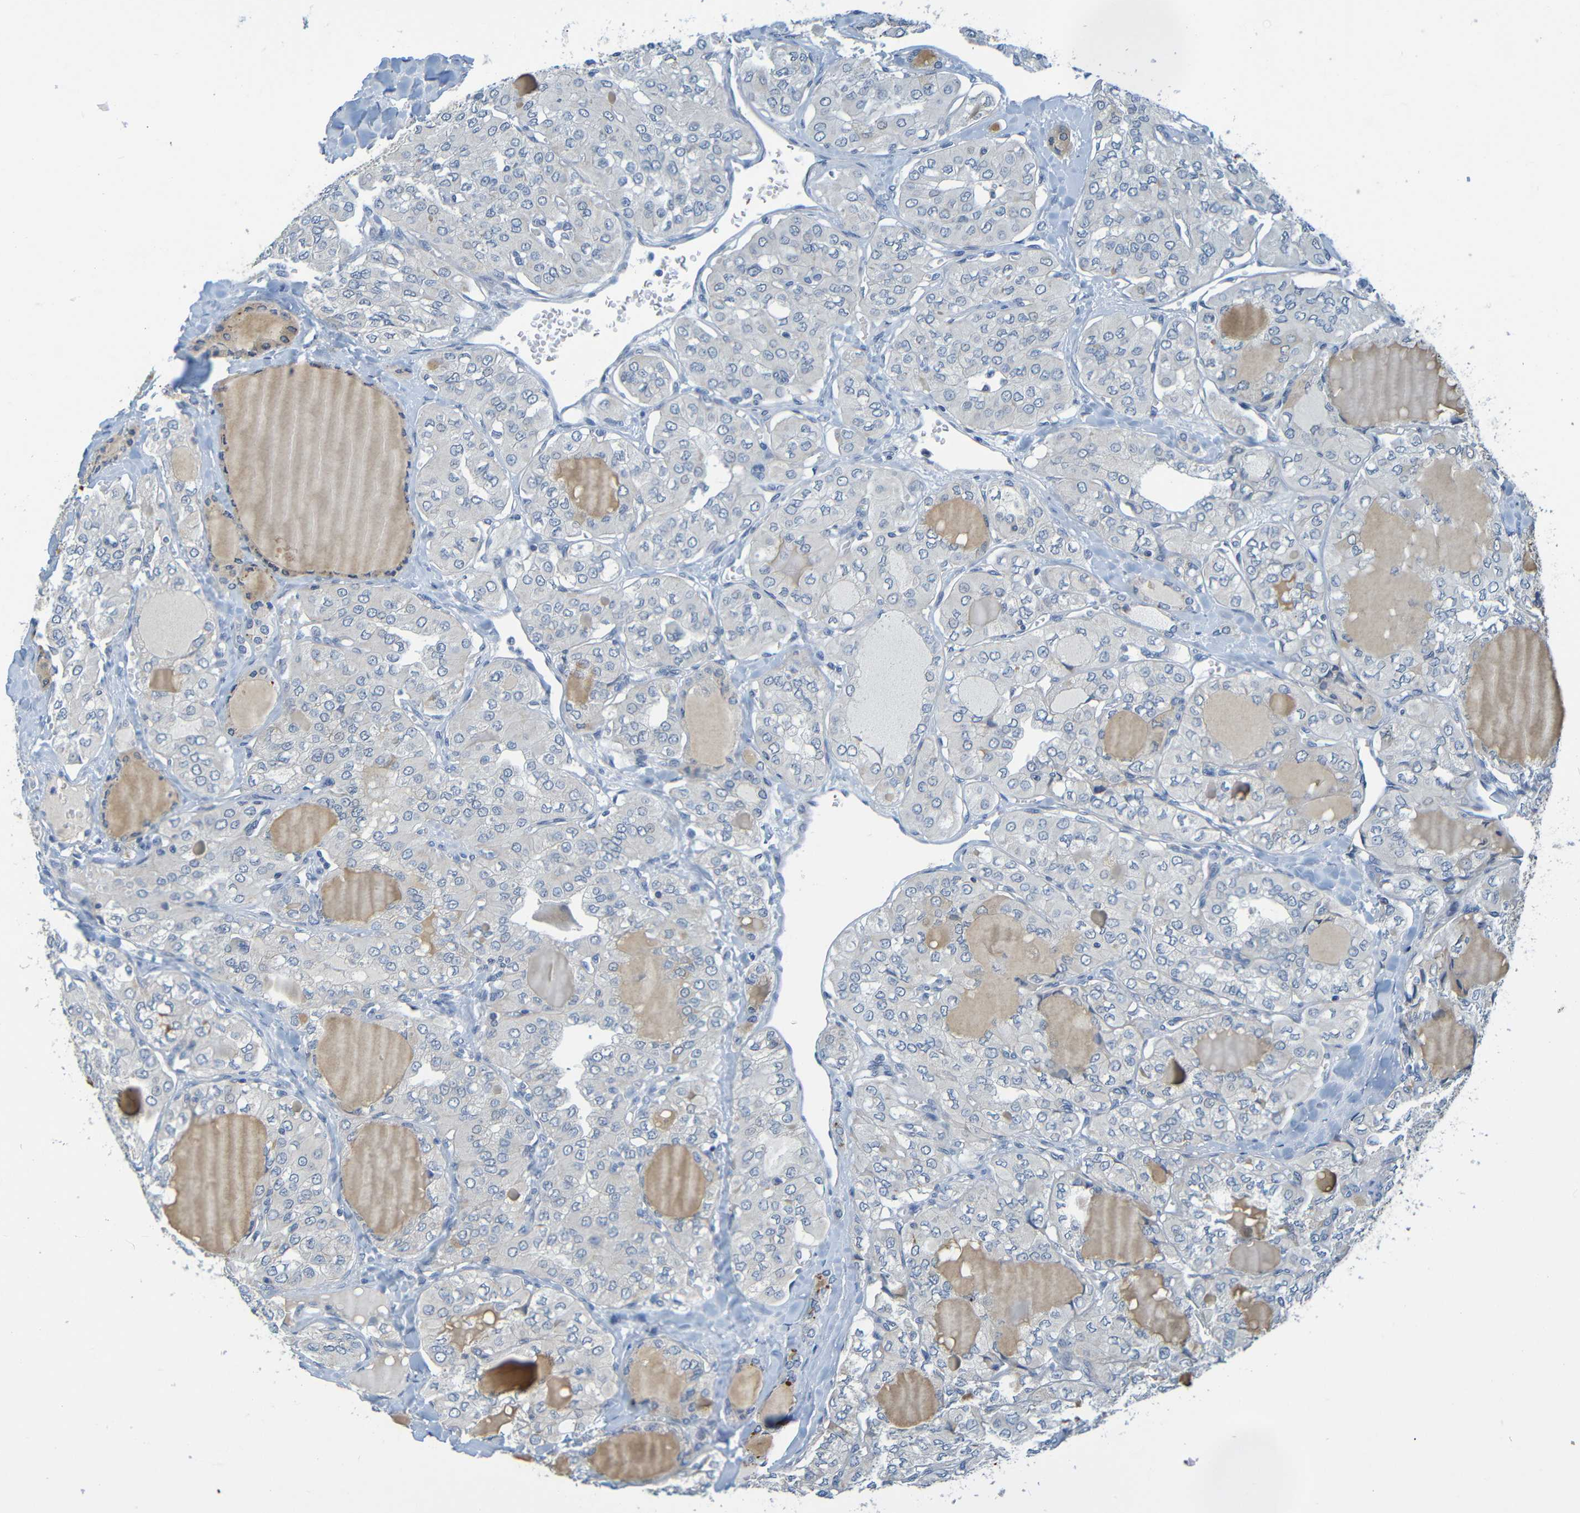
{"staining": {"intensity": "negative", "quantity": "none", "location": "none"}, "tissue": "thyroid cancer", "cell_type": "Tumor cells", "image_type": "cancer", "snomed": [{"axis": "morphology", "description": "Papillary adenocarcinoma, NOS"}, {"axis": "topography", "description": "Thyroid gland"}], "caption": "An image of human thyroid cancer (papillary adenocarcinoma) is negative for staining in tumor cells. (IHC, brightfield microscopy, high magnification).", "gene": "CYP4F2", "patient": {"sex": "male", "age": 20}}